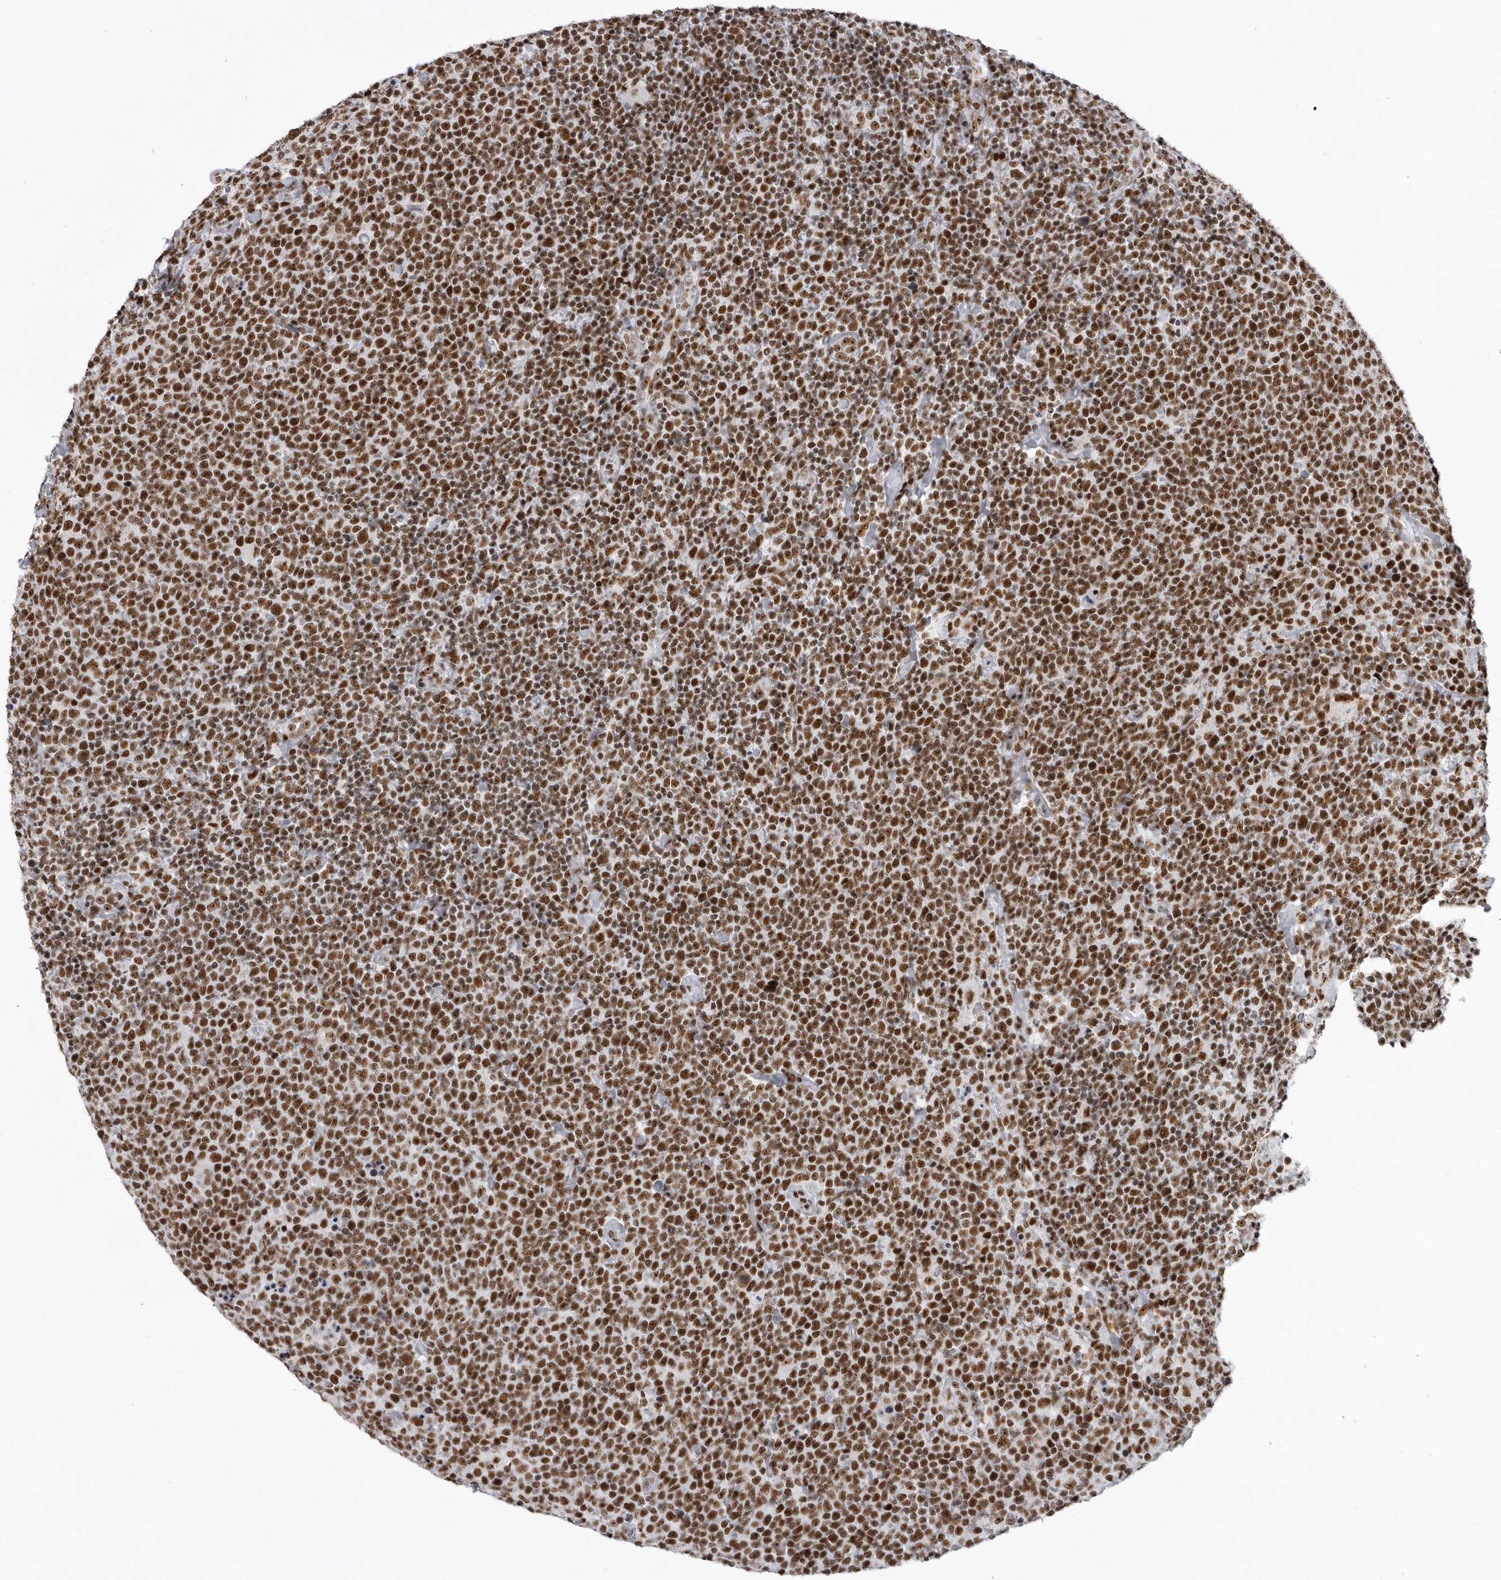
{"staining": {"intensity": "strong", "quantity": ">75%", "location": "nuclear"}, "tissue": "lymphoma", "cell_type": "Tumor cells", "image_type": "cancer", "snomed": [{"axis": "morphology", "description": "Malignant lymphoma, non-Hodgkin's type, High grade"}, {"axis": "topography", "description": "Lymph node"}], "caption": "Protein staining reveals strong nuclear positivity in approximately >75% of tumor cells in lymphoma. The staining was performed using DAB (3,3'-diaminobenzidine), with brown indicating positive protein expression. Nuclei are stained blue with hematoxylin.", "gene": "DHX9", "patient": {"sex": "male", "age": 61}}